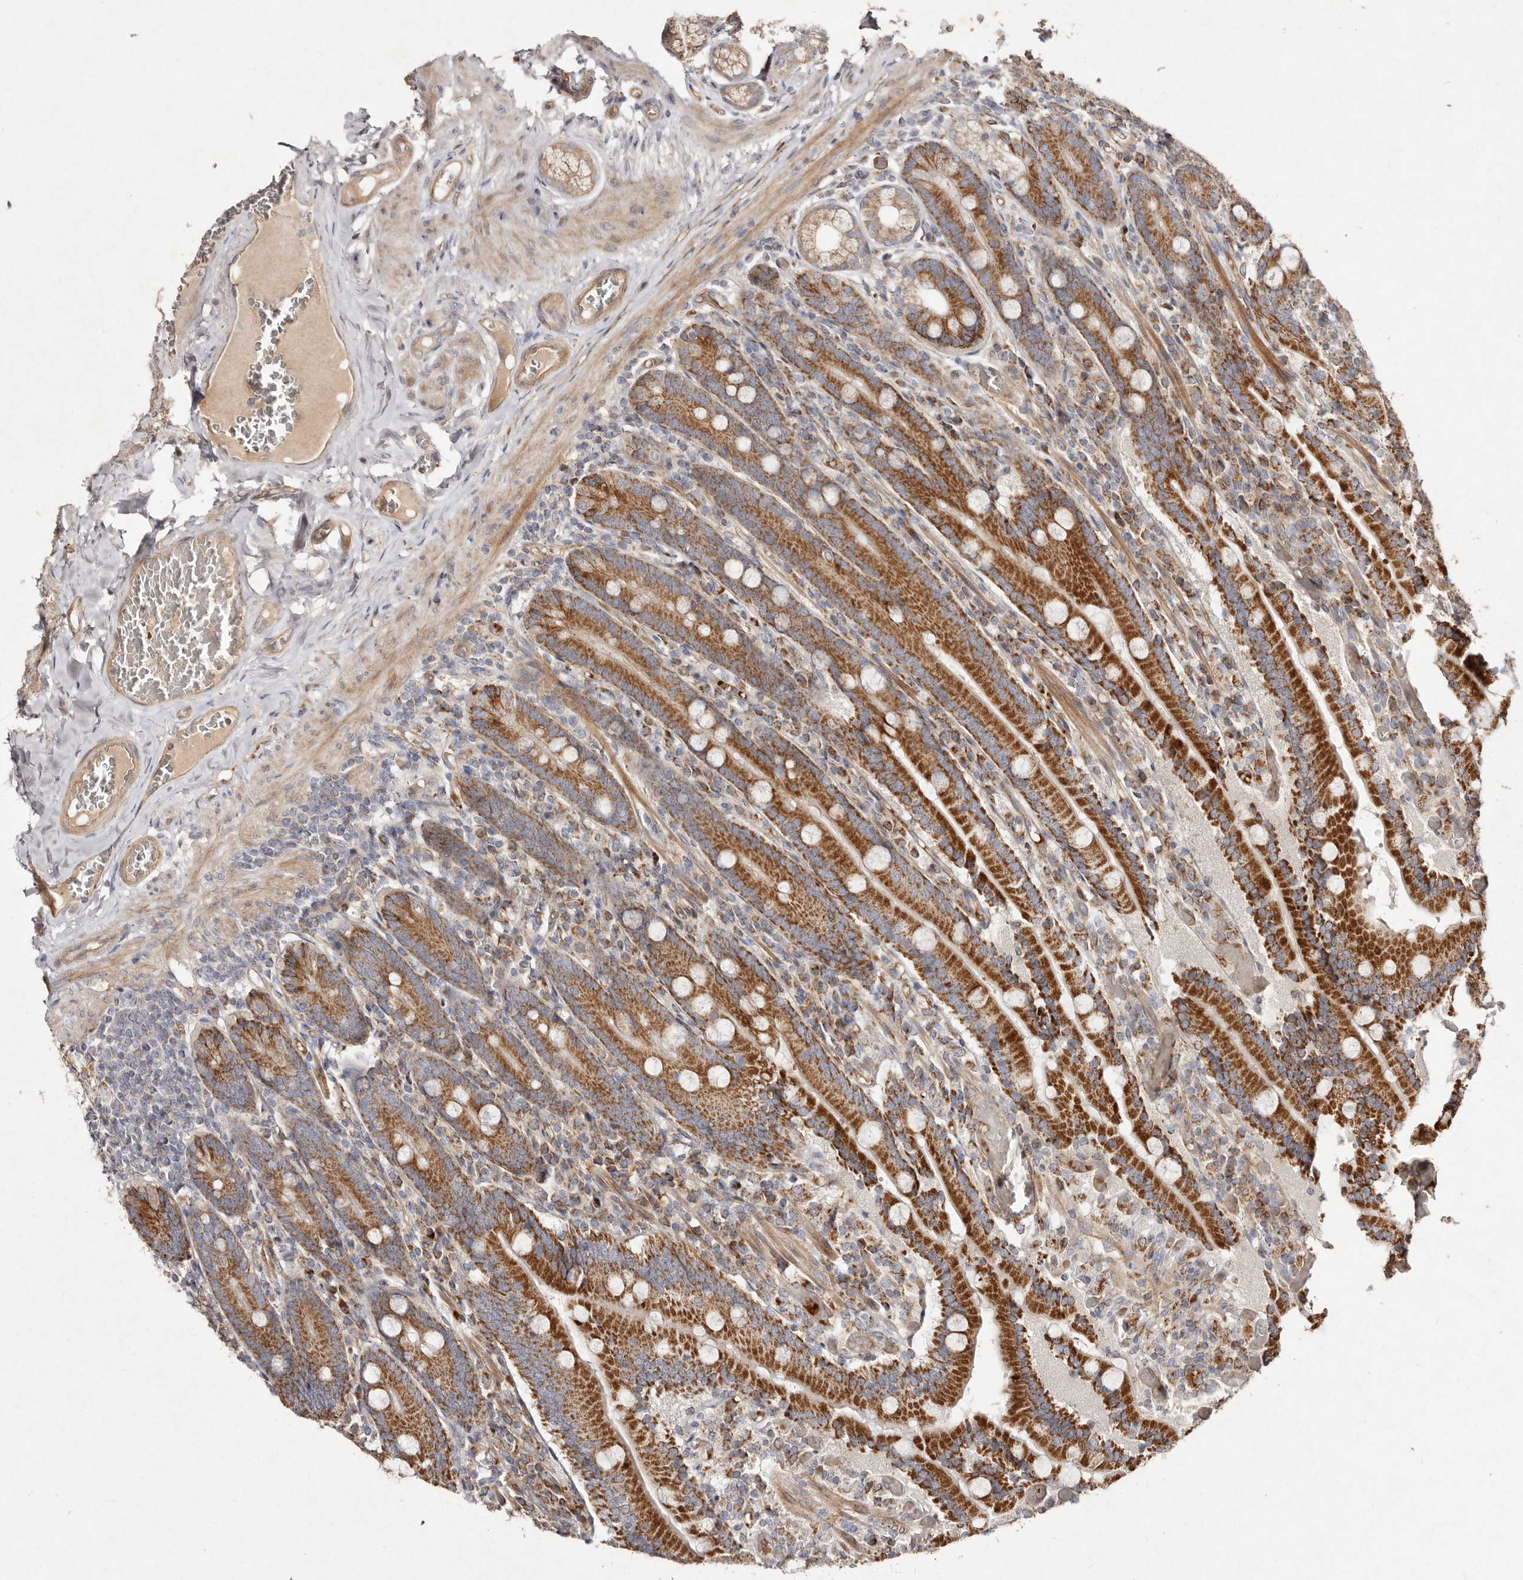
{"staining": {"intensity": "strong", "quantity": ">75%", "location": "cytoplasmic/membranous"}, "tissue": "duodenum", "cell_type": "Glandular cells", "image_type": "normal", "snomed": [{"axis": "morphology", "description": "Normal tissue, NOS"}, {"axis": "topography", "description": "Duodenum"}], "caption": "This micrograph reveals immunohistochemistry staining of unremarkable human duodenum, with high strong cytoplasmic/membranous staining in about >75% of glandular cells.", "gene": "SLC25A20", "patient": {"sex": "female", "age": 62}}